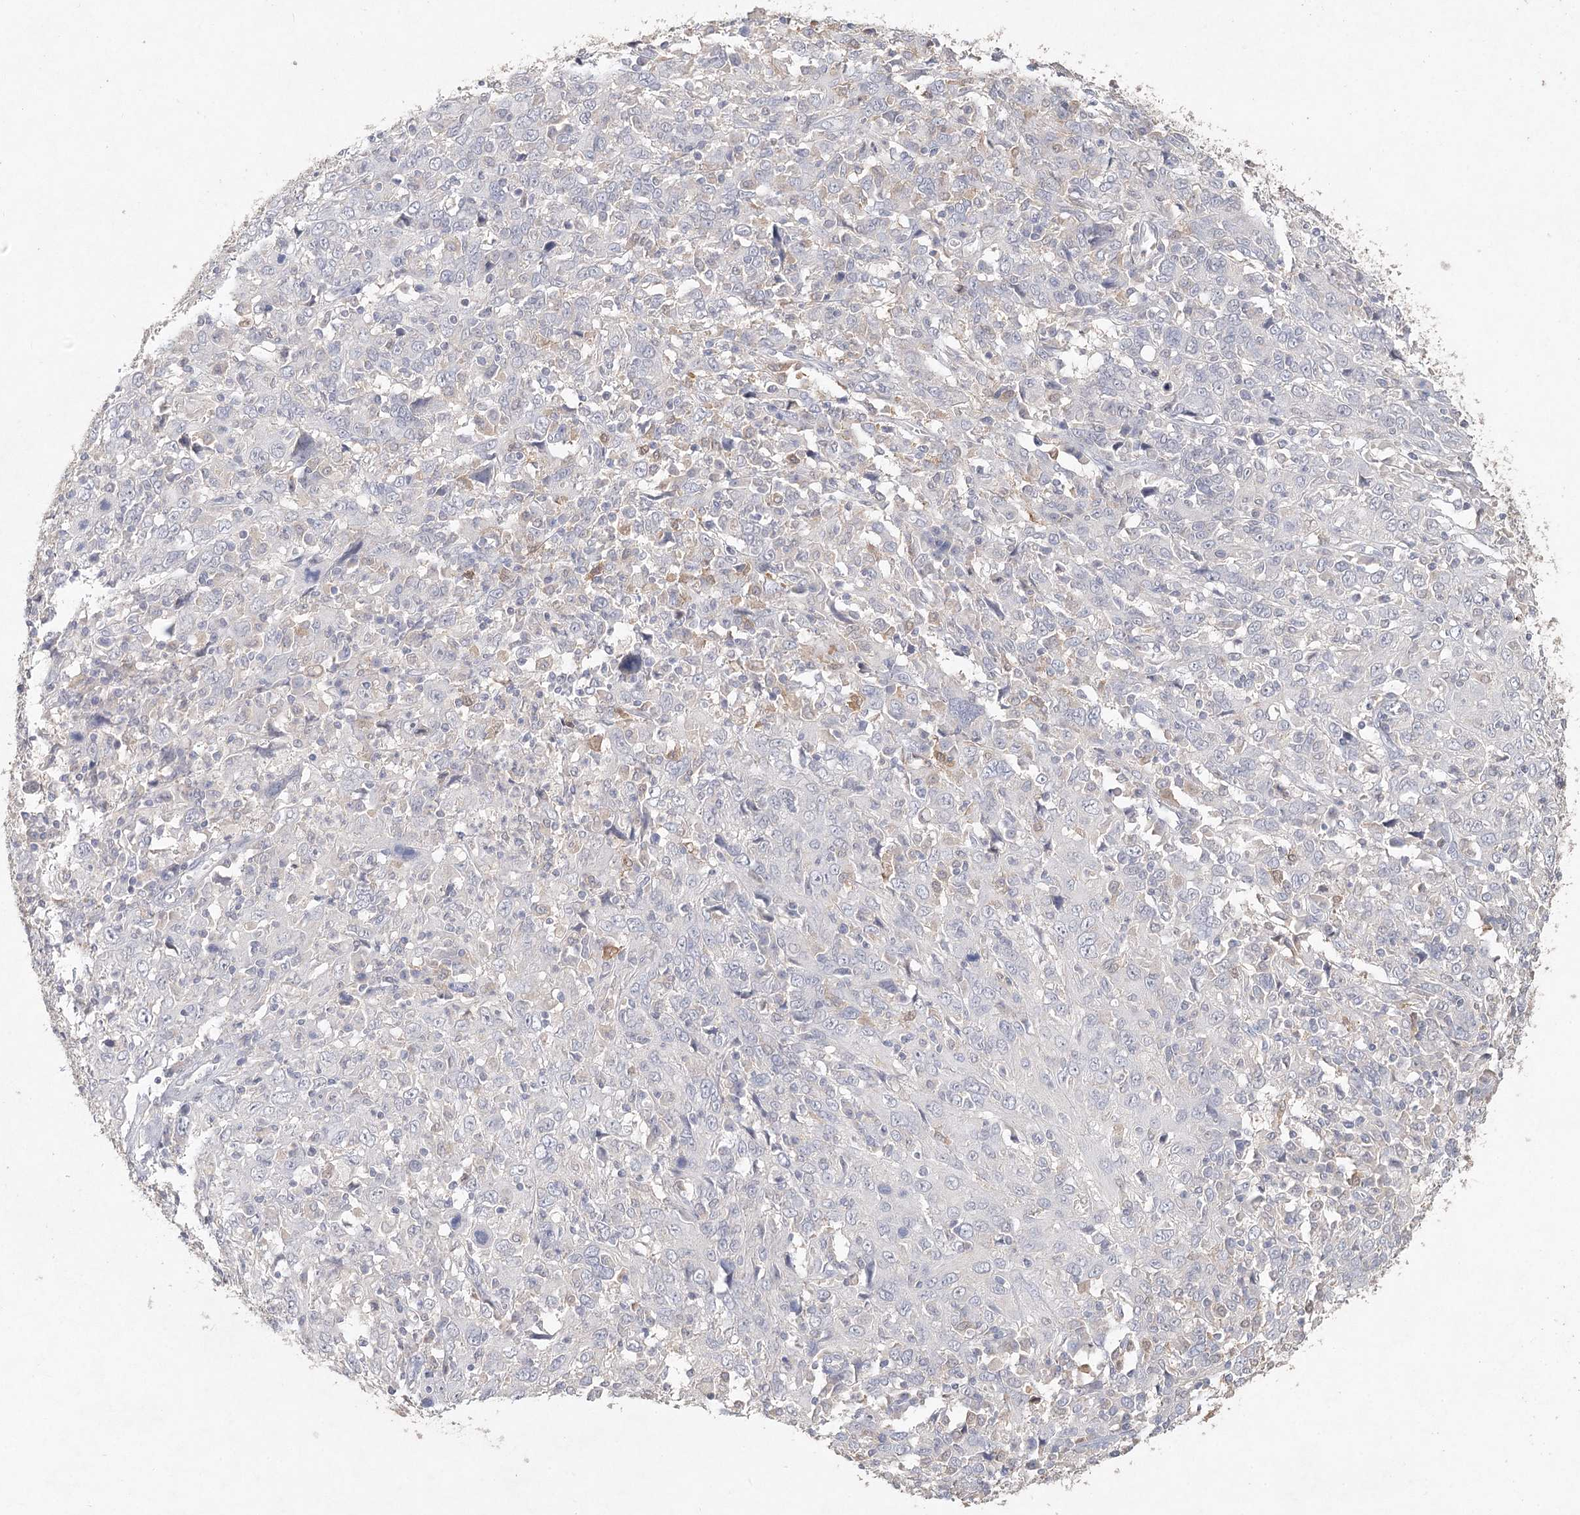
{"staining": {"intensity": "negative", "quantity": "none", "location": "none"}, "tissue": "cervical cancer", "cell_type": "Tumor cells", "image_type": "cancer", "snomed": [{"axis": "morphology", "description": "Squamous cell carcinoma, NOS"}, {"axis": "topography", "description": "Cervix"}], "caption": "Cervical cancer stained for a protein using immunohistochemistry demonstrates no staining tumor cells.", "gene": "ARSI", "patient": {"sex": "female", "age": 46}}